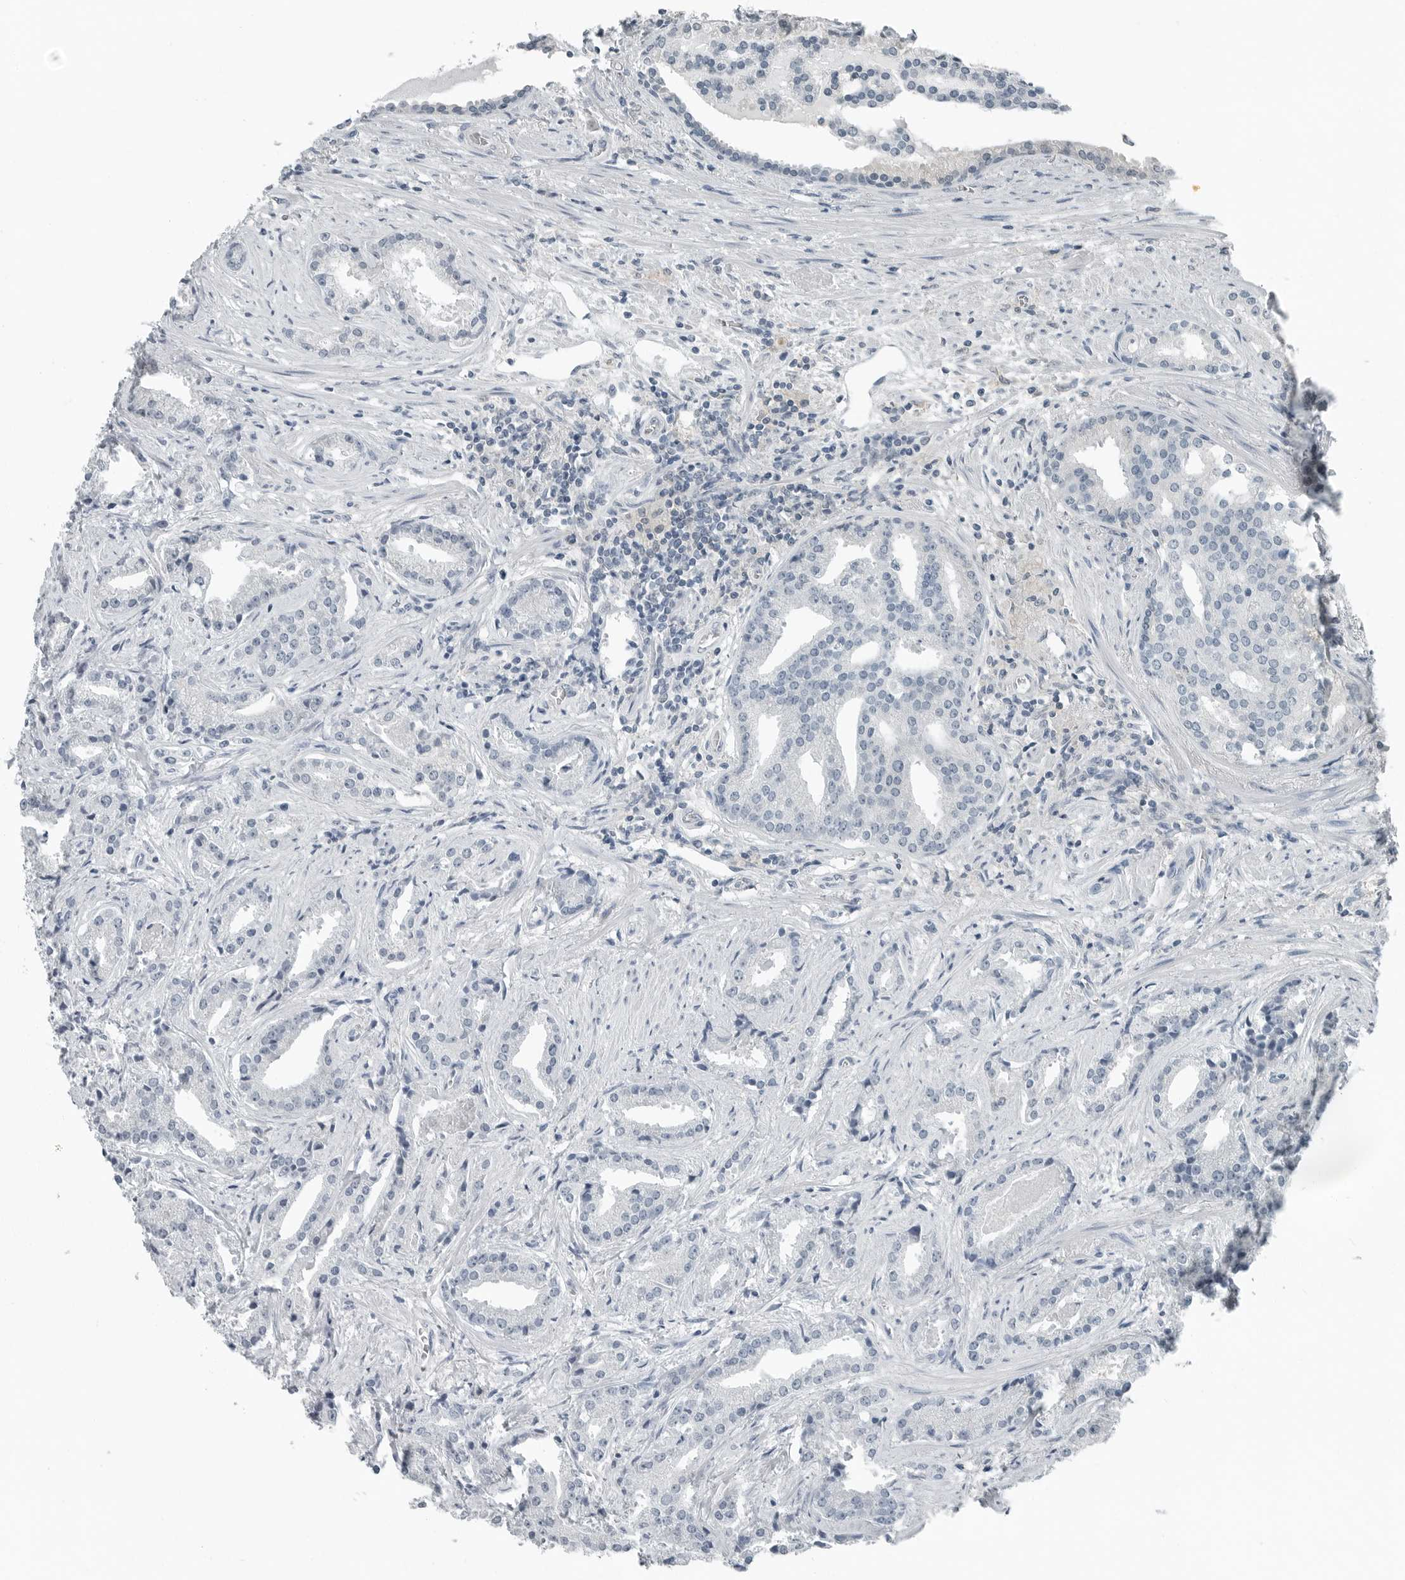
{"staining": {"intensity": "negative", "quantity": "none", "location": "none"}, "tissue": "prostate cancer", "cell_type": "Tumor cells", "image_type": "cancer", "snomed": [{"axis": "morphology", "description": "Adenocarcinoma, Low grade"}, {"axis": "topography", "description": "Prostate"}], "caption": "A high-resolution histopathology image shows IHC staining of prostate cancer, which shows no significant expression in tumor cells. The staining was performed using DAB to visualize the protein expression in brown, while the nuclei were stained in blue with hematoxylin (Magnification: 20x).", "gene": "KYAT1", "patient": {"sex": "male", "age": 67}}